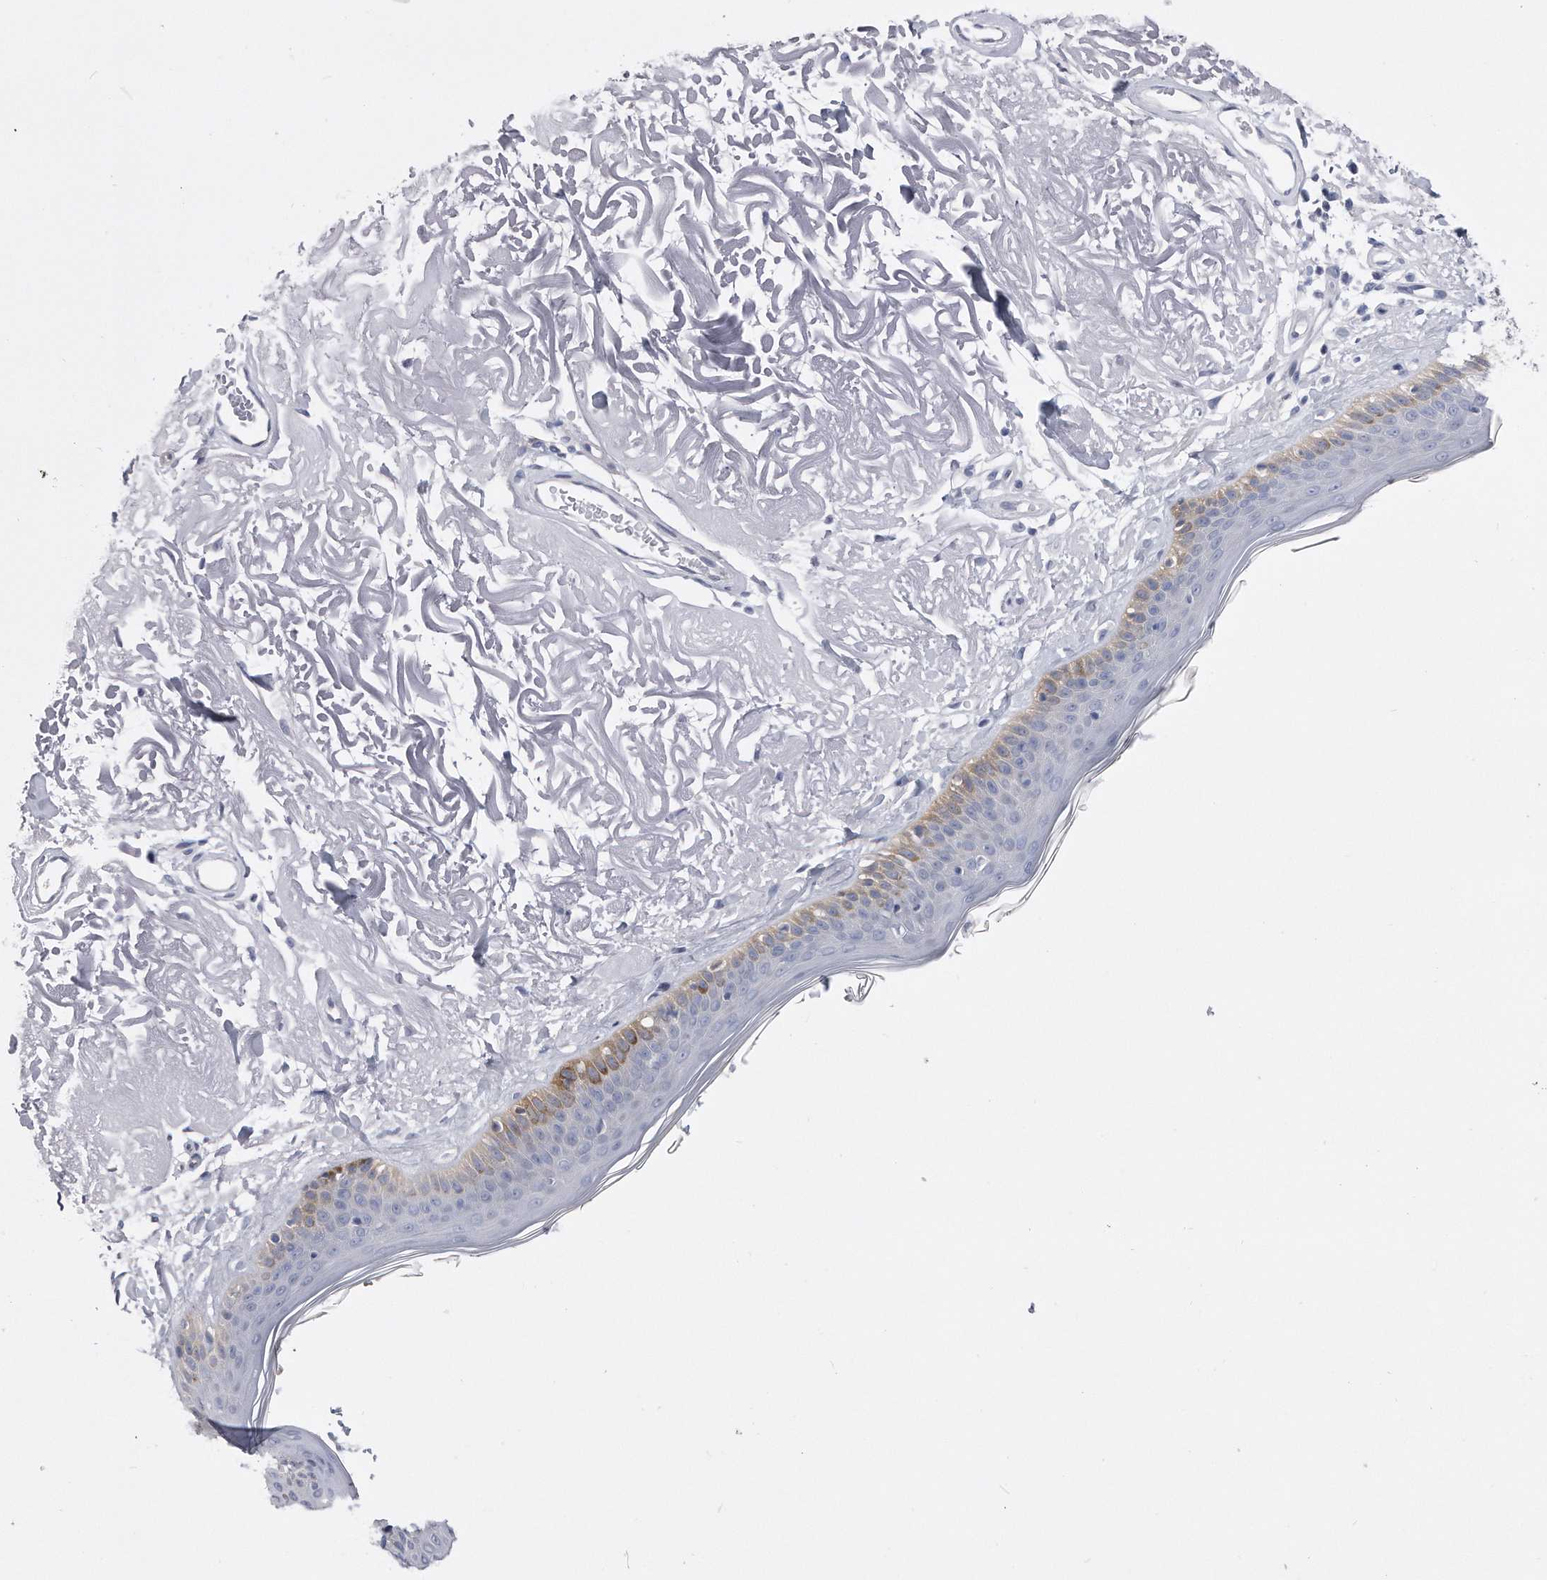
{"staining": {"intensity": "negative", "quantity": "none", "location": "none"}, "tissue": "skin", "cell_type": "Fibroblasts", "image_type": "normal", "snomed": [{"axis": "morphology", "description": "Normal tissue, NOS"}, {"axis": "topography", "description": "Skin"}, {"axis": "topography", "description": "Skeletal muscle"}], "caption": "The image shows no significant expression in fibroblasts of skin. (Brightfield microscopy of DAB immunohistochemistry (IHC) at high magnification).", "gene": "PYGB", "patient": {"sex": "male", "age": 83}}